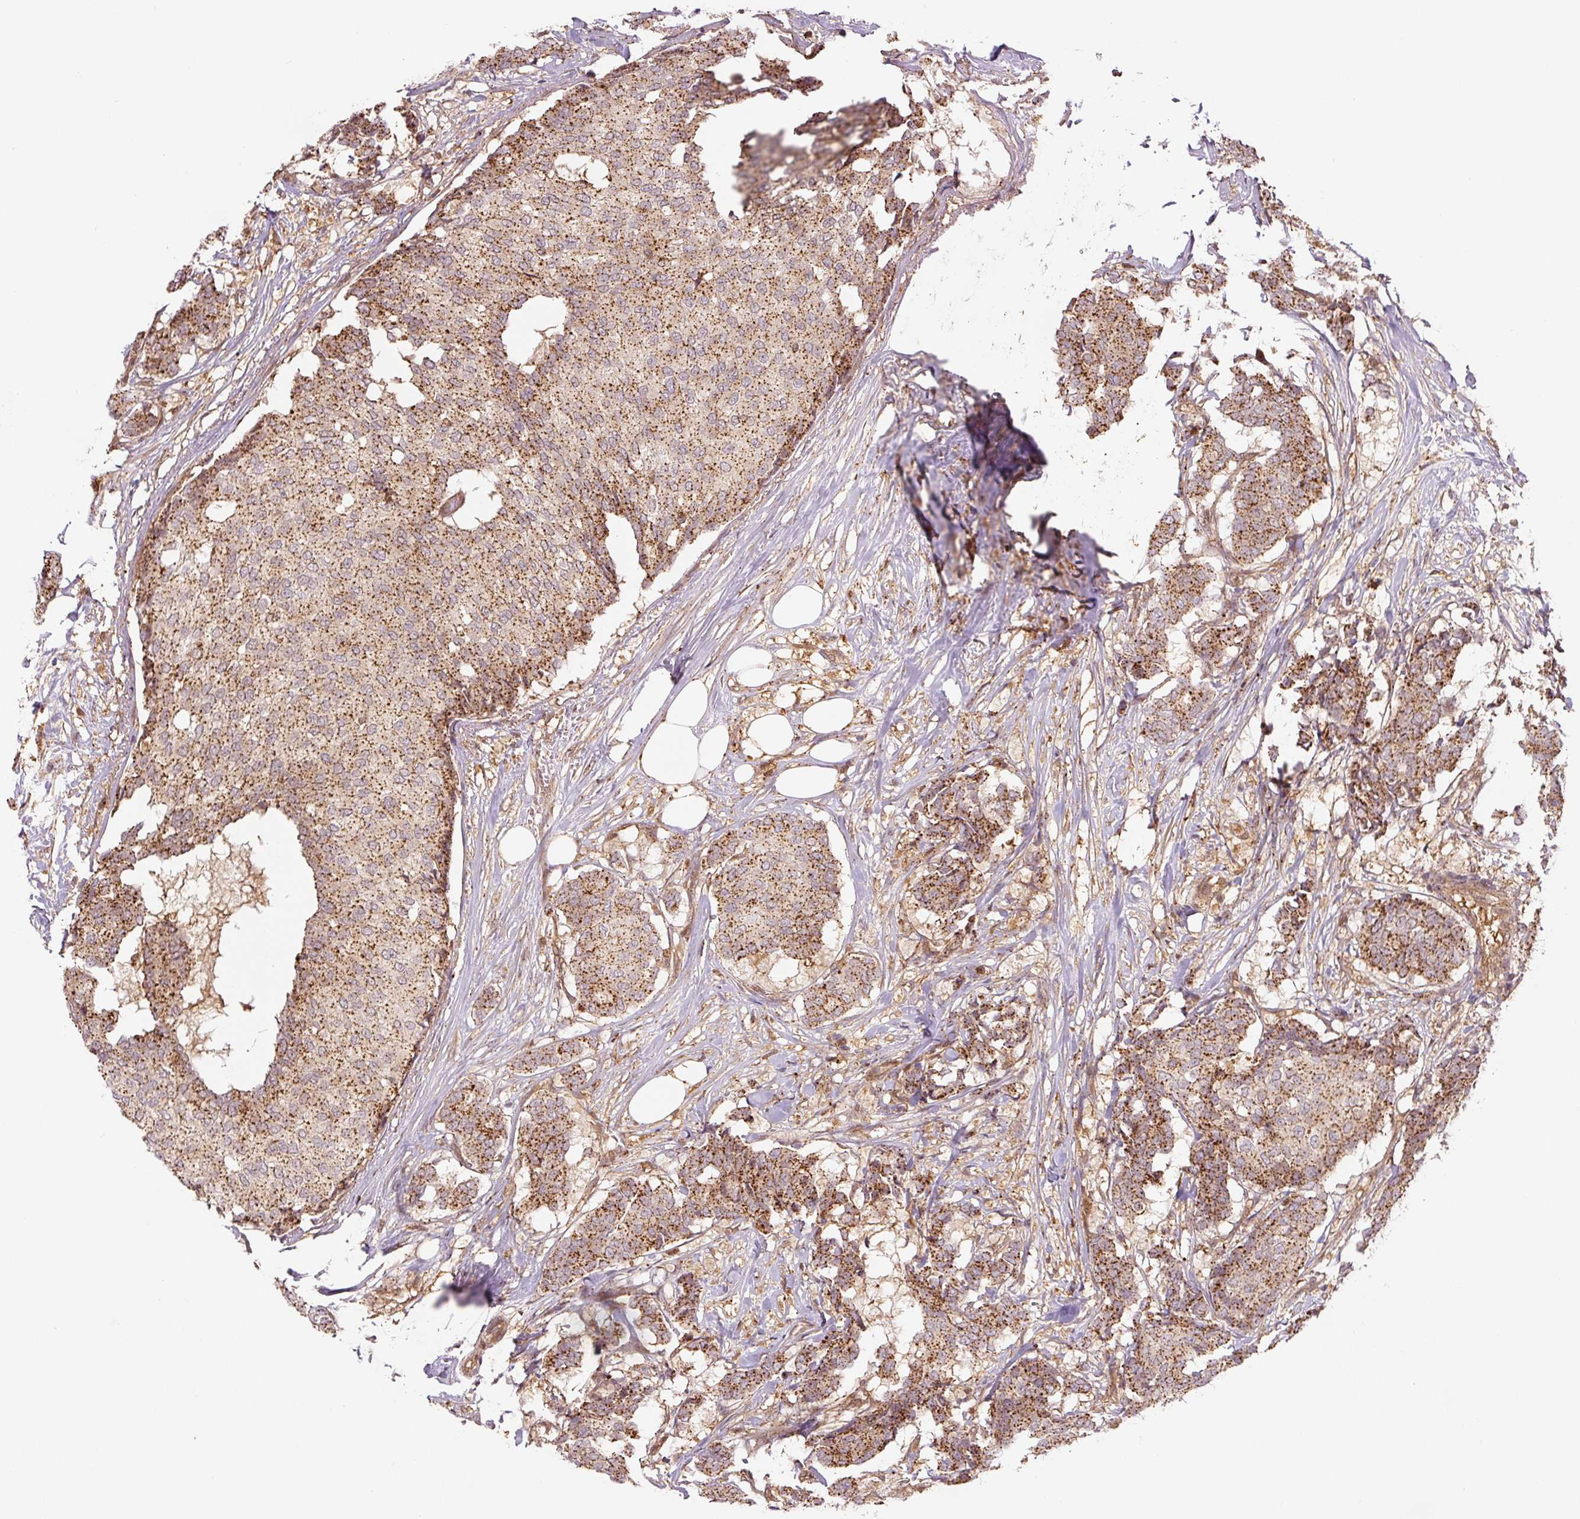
{"staining": {"intensity": "strong", "quantity": ">75%", "location": "cytoplasmic/membranous"}, "tissue": "breast cancer", "cell_type": "Tumor cells", "image_type": "cancer", "snomed": [{"axis": "morphology", "description": "Duct carcinoma"}, {"axis": "topography", "description": "Breast"}], "caption": "Breast cancer stained with immunohistochemistry displays strong cytoplasmic/membranous staining in approximately >75% of tumor cells.", "gene": "ZSWIM7", "patient": {"sex": "female", "age": 75}}